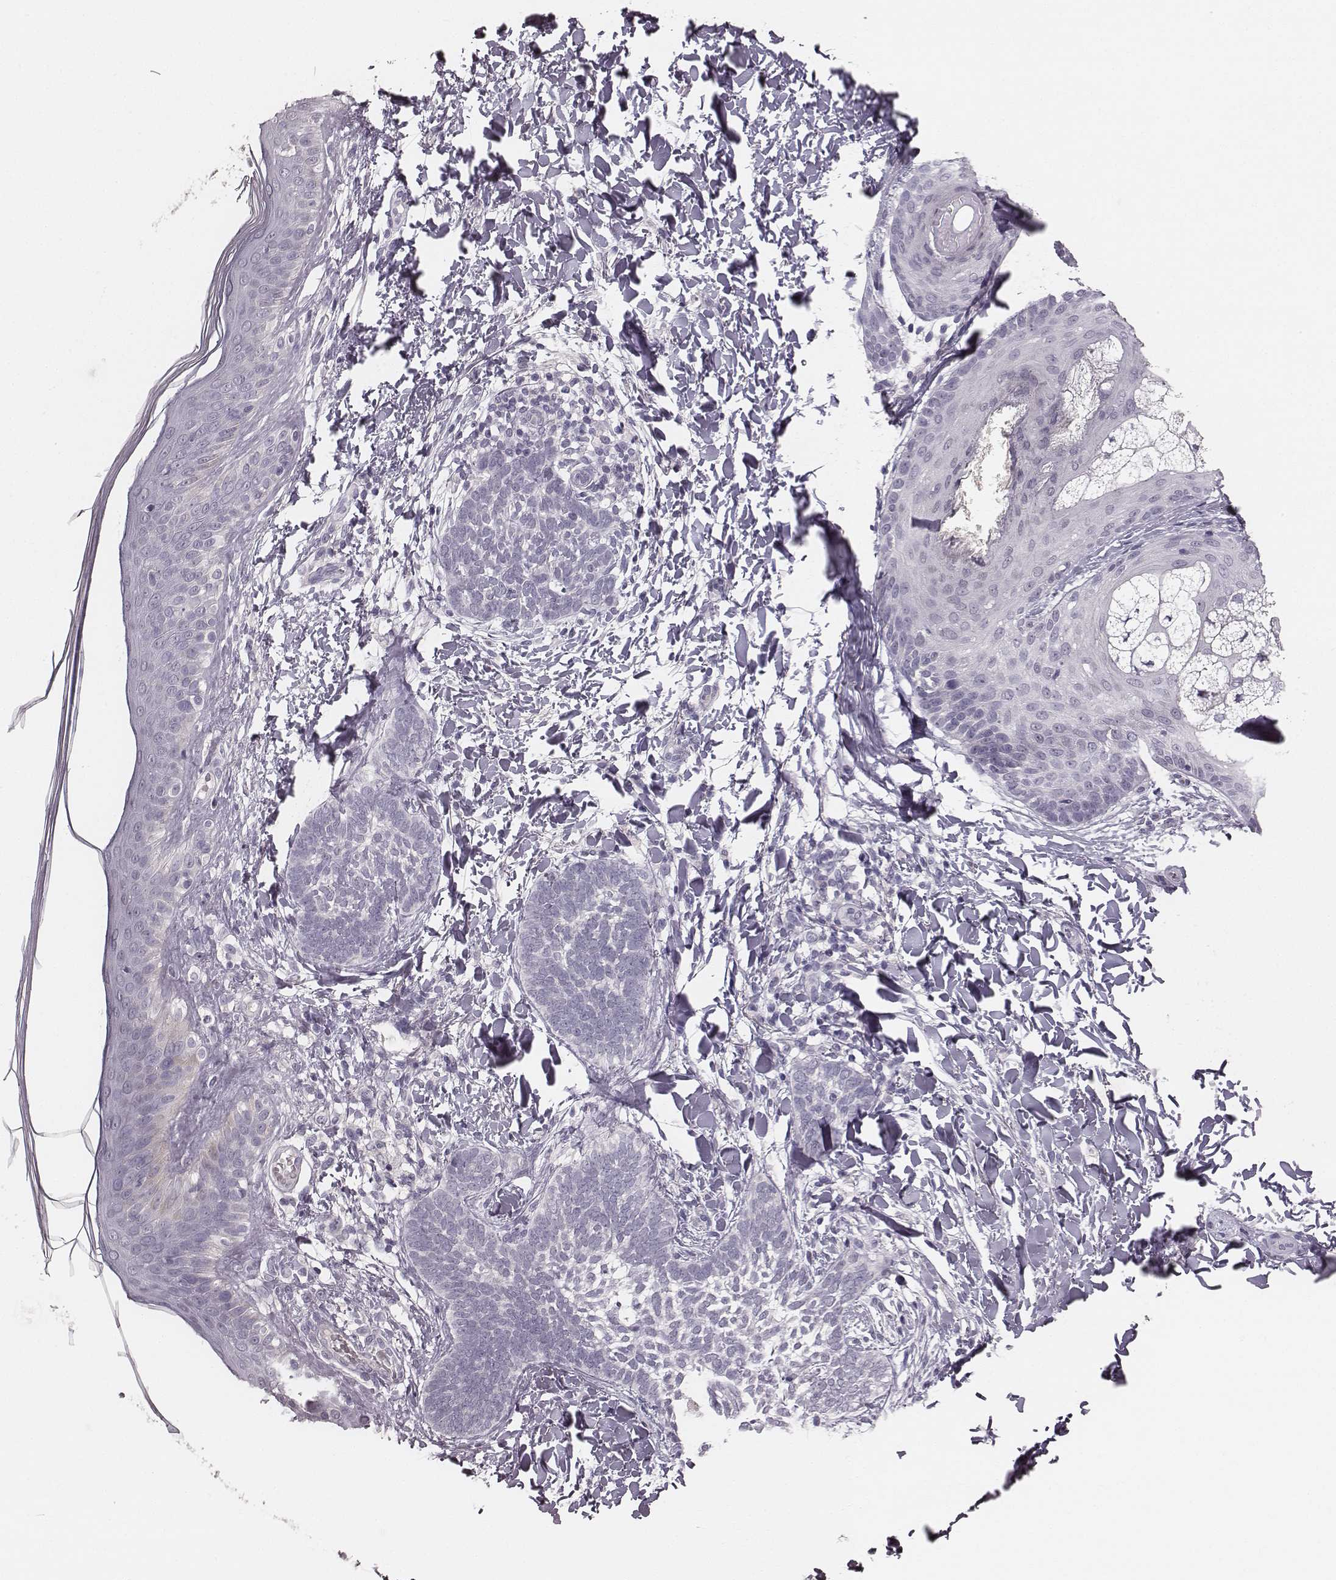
{"staining": {"intensity": "negative", "quantity": "none", "location": "none"}, "tissue": "skin cancer", "cell_type": "Tumor cells", "image_type": "cancer", "snomed": [{"axis": "morphology", "description": "Normal tissue, NOS"}, {"axis": "morphology", "description": "Basal cell carcinoma"}, {"axis": "topography", "description": "Skin"}], "caption": "Protein analysis of basal cell carcinoma (skin) reveals no significant staining in tumor cells.", "gene": "LY6K", "patient": {"sex": "male", "age": 46}}